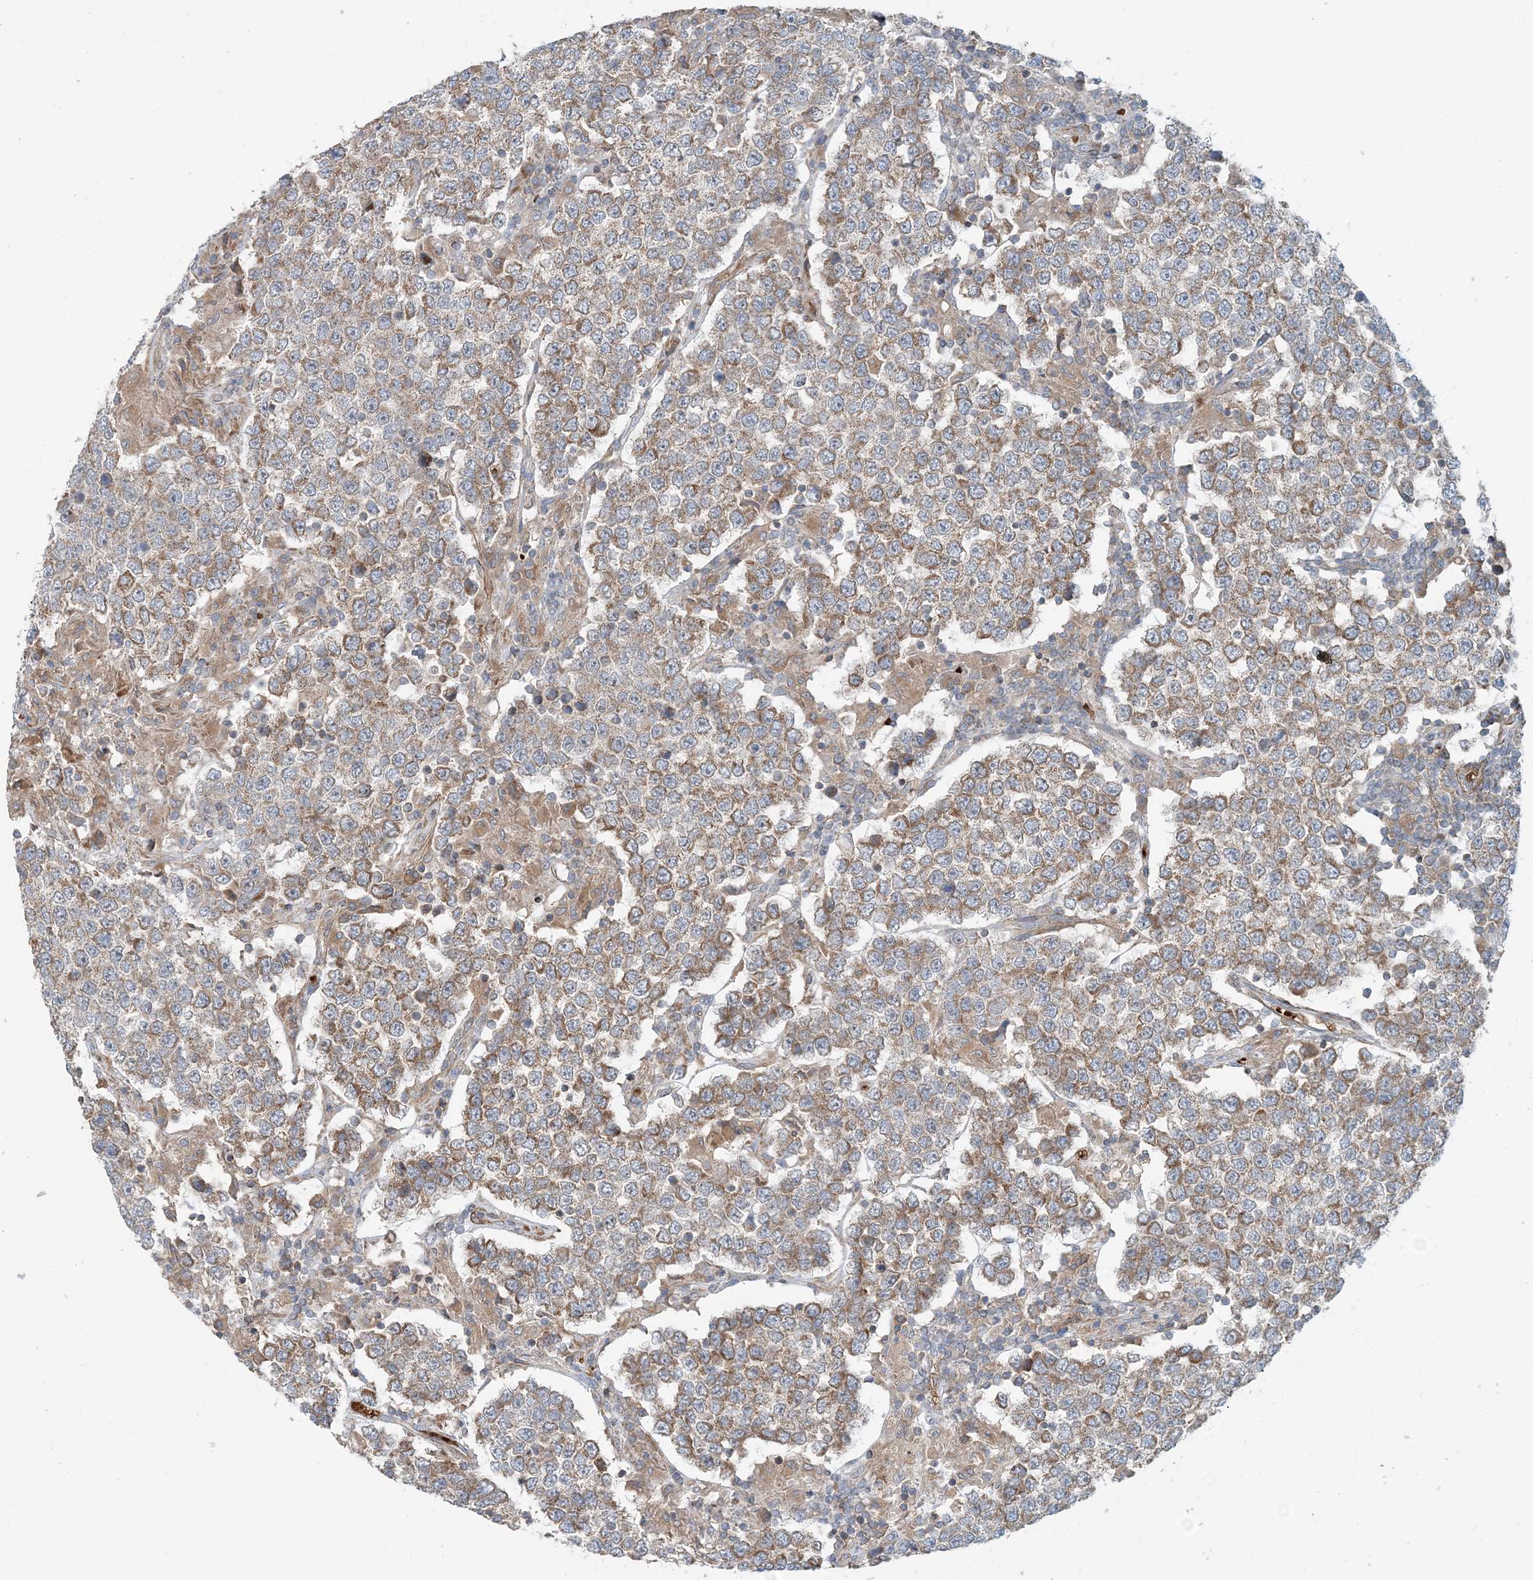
{"staining": {"intensity": "moderate", "quantity": ">75%", "location": "cytoplasmic/membranous"}, "tissue": "testis cancer", "cell_type": "Tumor cells", "image_type": "cancer", "snomed": [{"axis": "morphology", "description": "Normal tissue, NOS"}, {"axis": "morphology", "description": "Urothelial carcinoma, High grade"}, {"axis": "morphology", "description": "Seminoma, NOS"}, {"axis": "morphology", "description": "Carcinoma, Embryonal, NOS"}, {"axis": "topography", "description": "Urinary bladder"}, {"axis": "topography", "description": "Testis"}], "caption": "Immunohistochemistry (IHC) photomicrograph of human testis embryonal carcinoma stained for a protein (brown), which demonstrates medium levels of moderate cytoplasmic/membranous expression in about >75% of tumor cells.", "gene": "TTI1", "patient": {"sex": "male", "age": 41}}